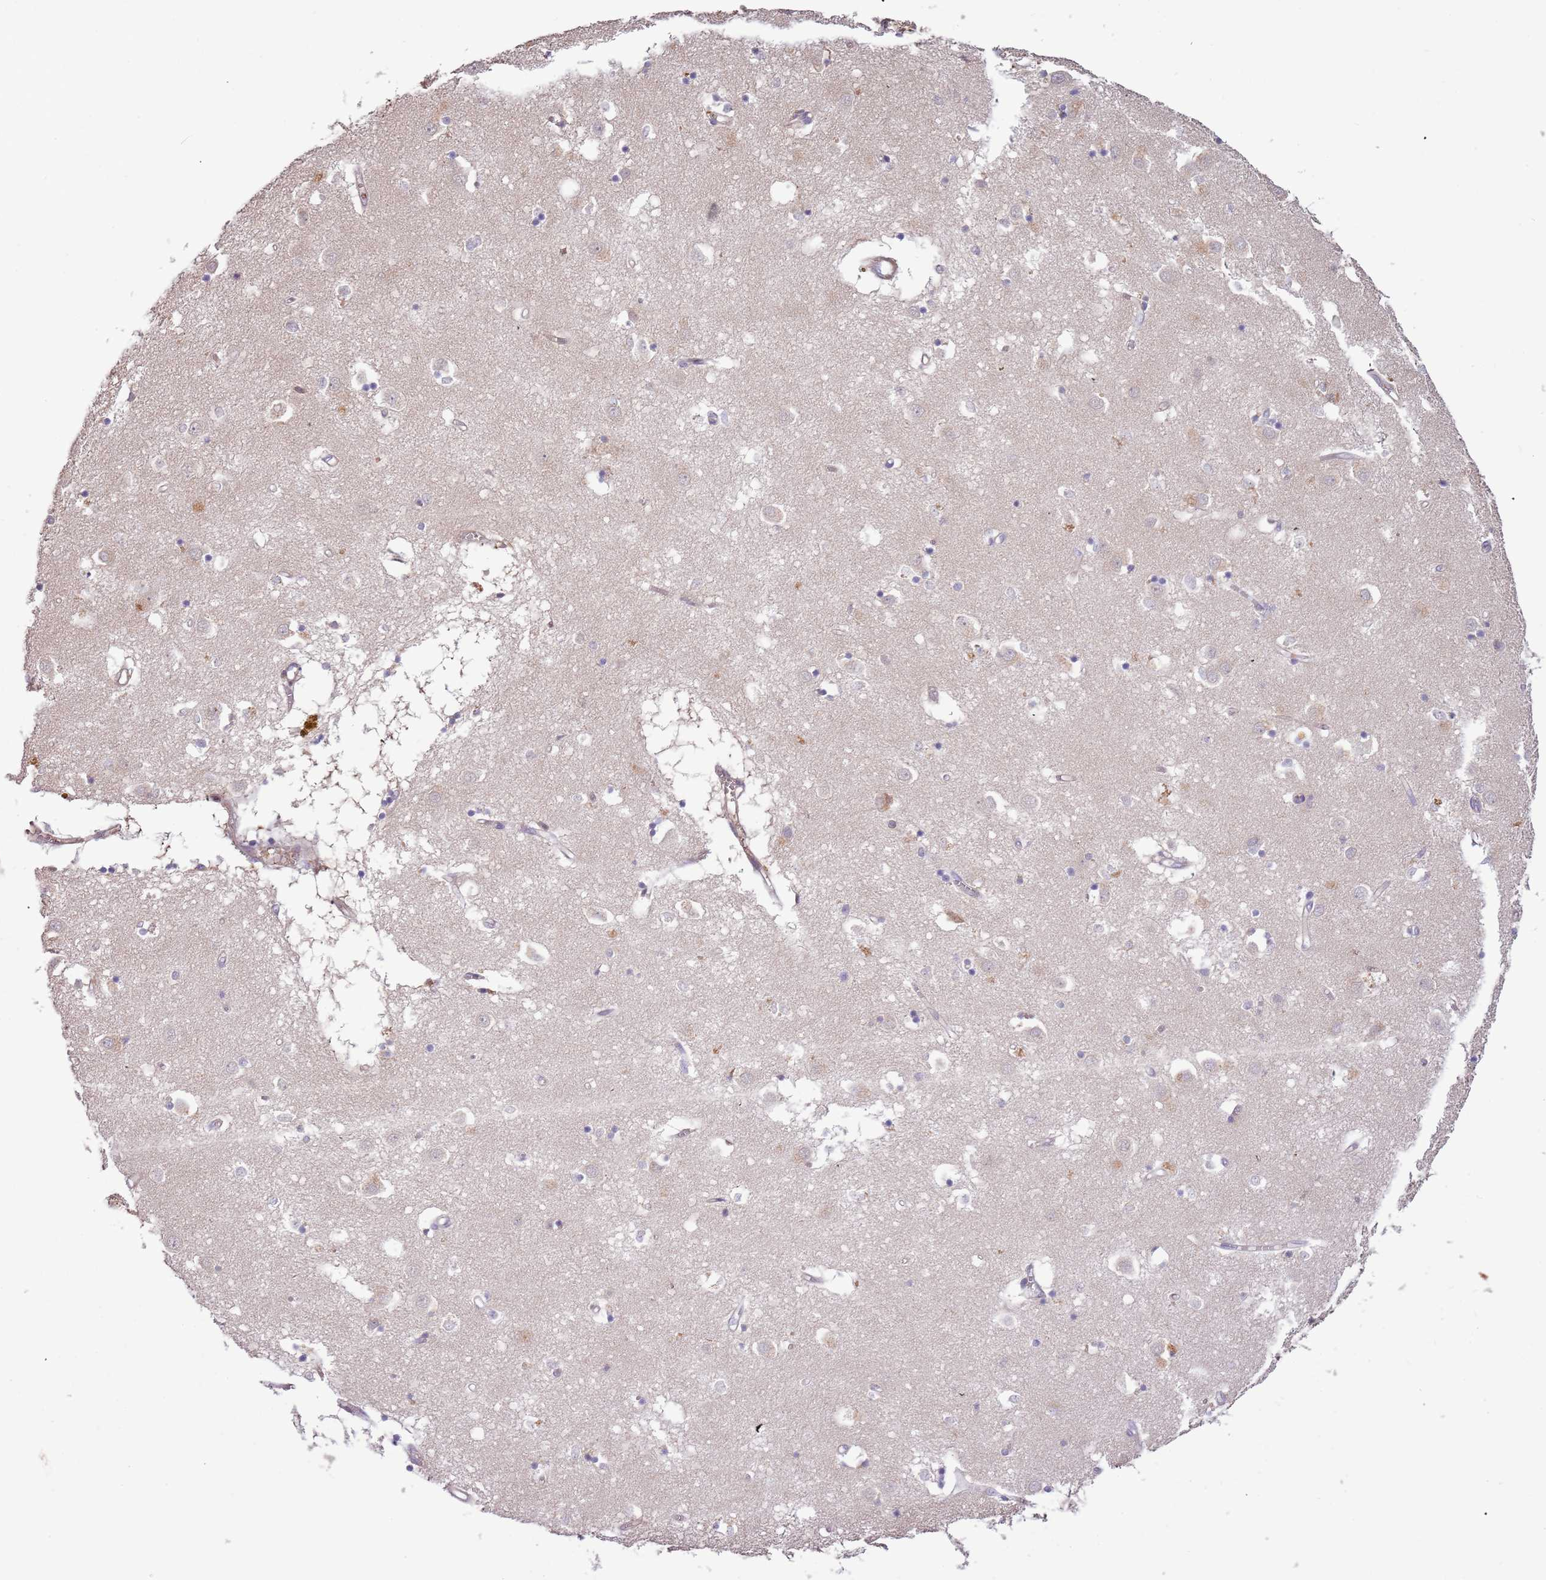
{"staining": {"intensity": "weak", "quantity": "<25%", "location": "cytoplasmic/membranous"}, "tissue": "caudate", "cell_type": "Glial cells", "image_type": "normal", "snomed": [{"axis": "morphology", "description": "Normal tissue, NOS"}, {"axis": "topography", "description": "Lateral ventricle wall"}], "caption": "The micrograph demonstrates no staining of glial cells in normal caudate.", "gene": "FECH", "patient": {"sex": "male", "age": 70}}